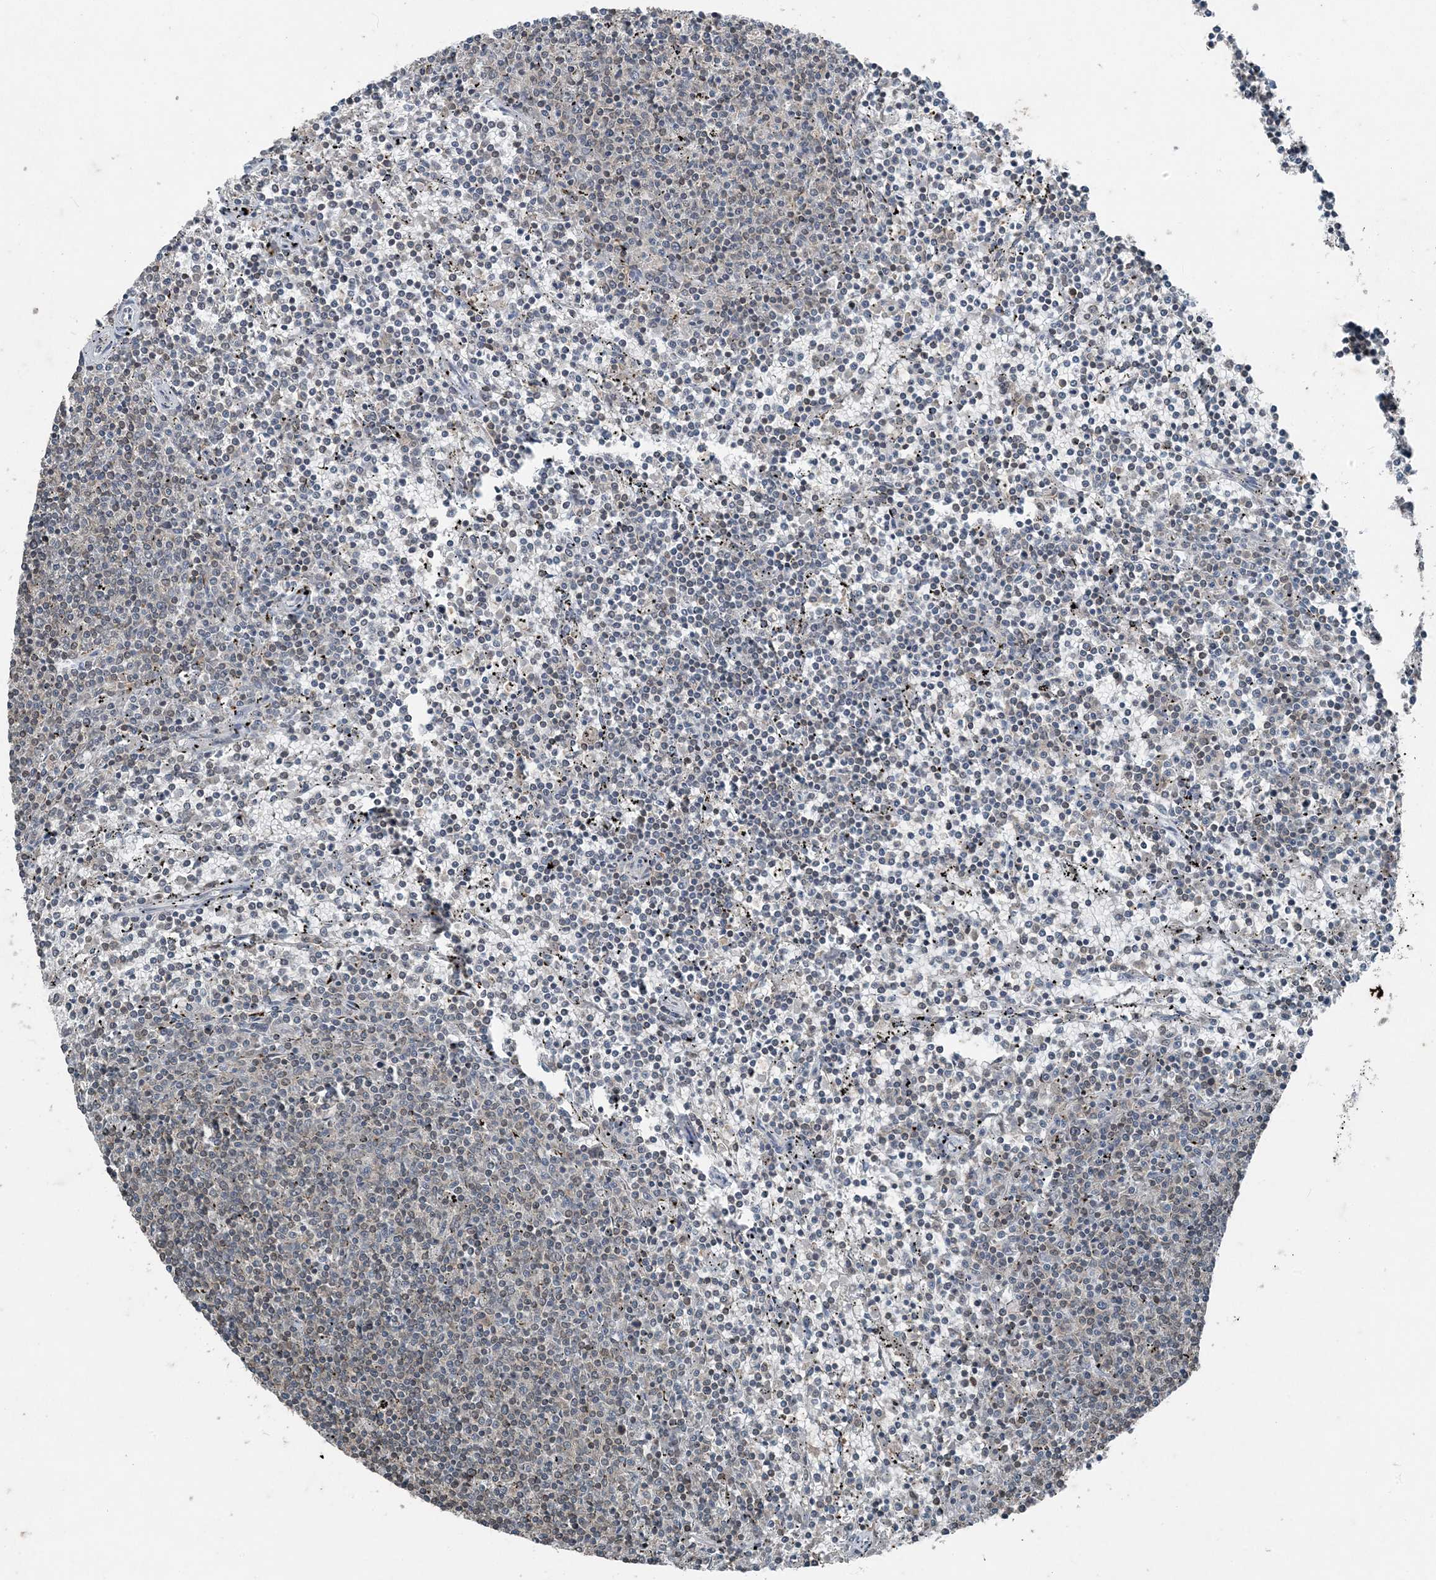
{"staining": {"intensity": "negative", "quantity": "none", "location": "none"}, "tissue": "lymphoma", "cell_type": "Tumor cells", "image_type": "cancer", "snomed": [{"axis": "morphology", "description": "Malignant lymphoma, non-Hodgkin's type, Low grade"}, {"axis": "topography", "description": "Spleen"}], "caption": "Protein analysis of low-grade malignant lymphoma, non-Hodgkin's type shows no significant staining in tumor cells.", "gene": "GNL1", "patient": {"sex": "female", "age": 50}}